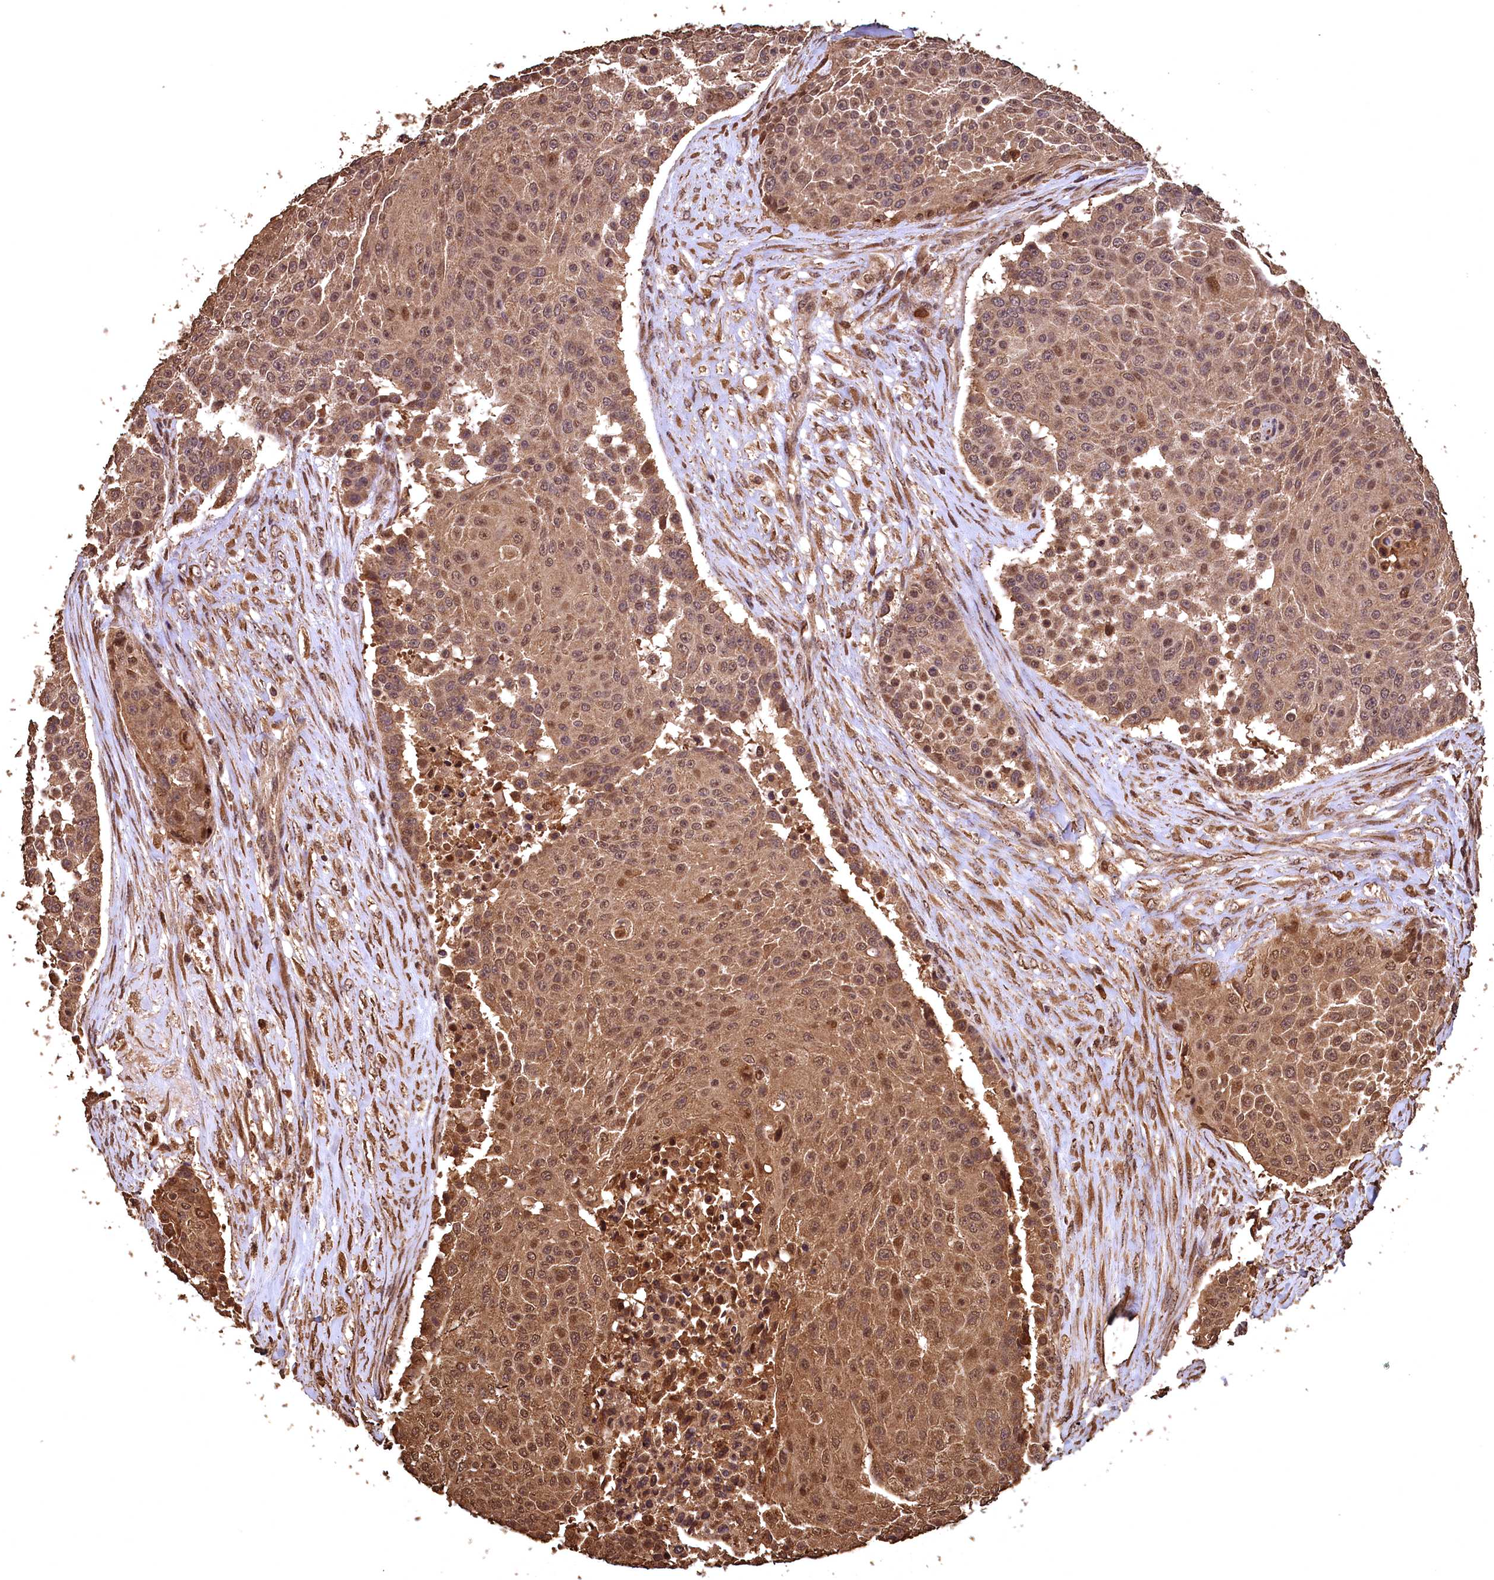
{"staining": {"intensity": "moderate", "quantity": ">75%", "location": "cytoplasmic/membranous,nuclear"}, "tissue": "urothelial cancer", "cell_type": "Tumor cells", "image_type": "cancer", "snomed": [{"axis": "morphology", "description": "Urothelial carcinoma, High grade"}, {"axis": "topography", "description": "Urinary bladder"}], "caption": "There is medium levels of moderate cytoplasmic/membranous and nuclear expression in tumor cells of urothelial cancer, as demonstrated by immunohistochemical staining (brown color).", "gene": "CEP57L1", "patient": {"sex": "female", "age": 63}}